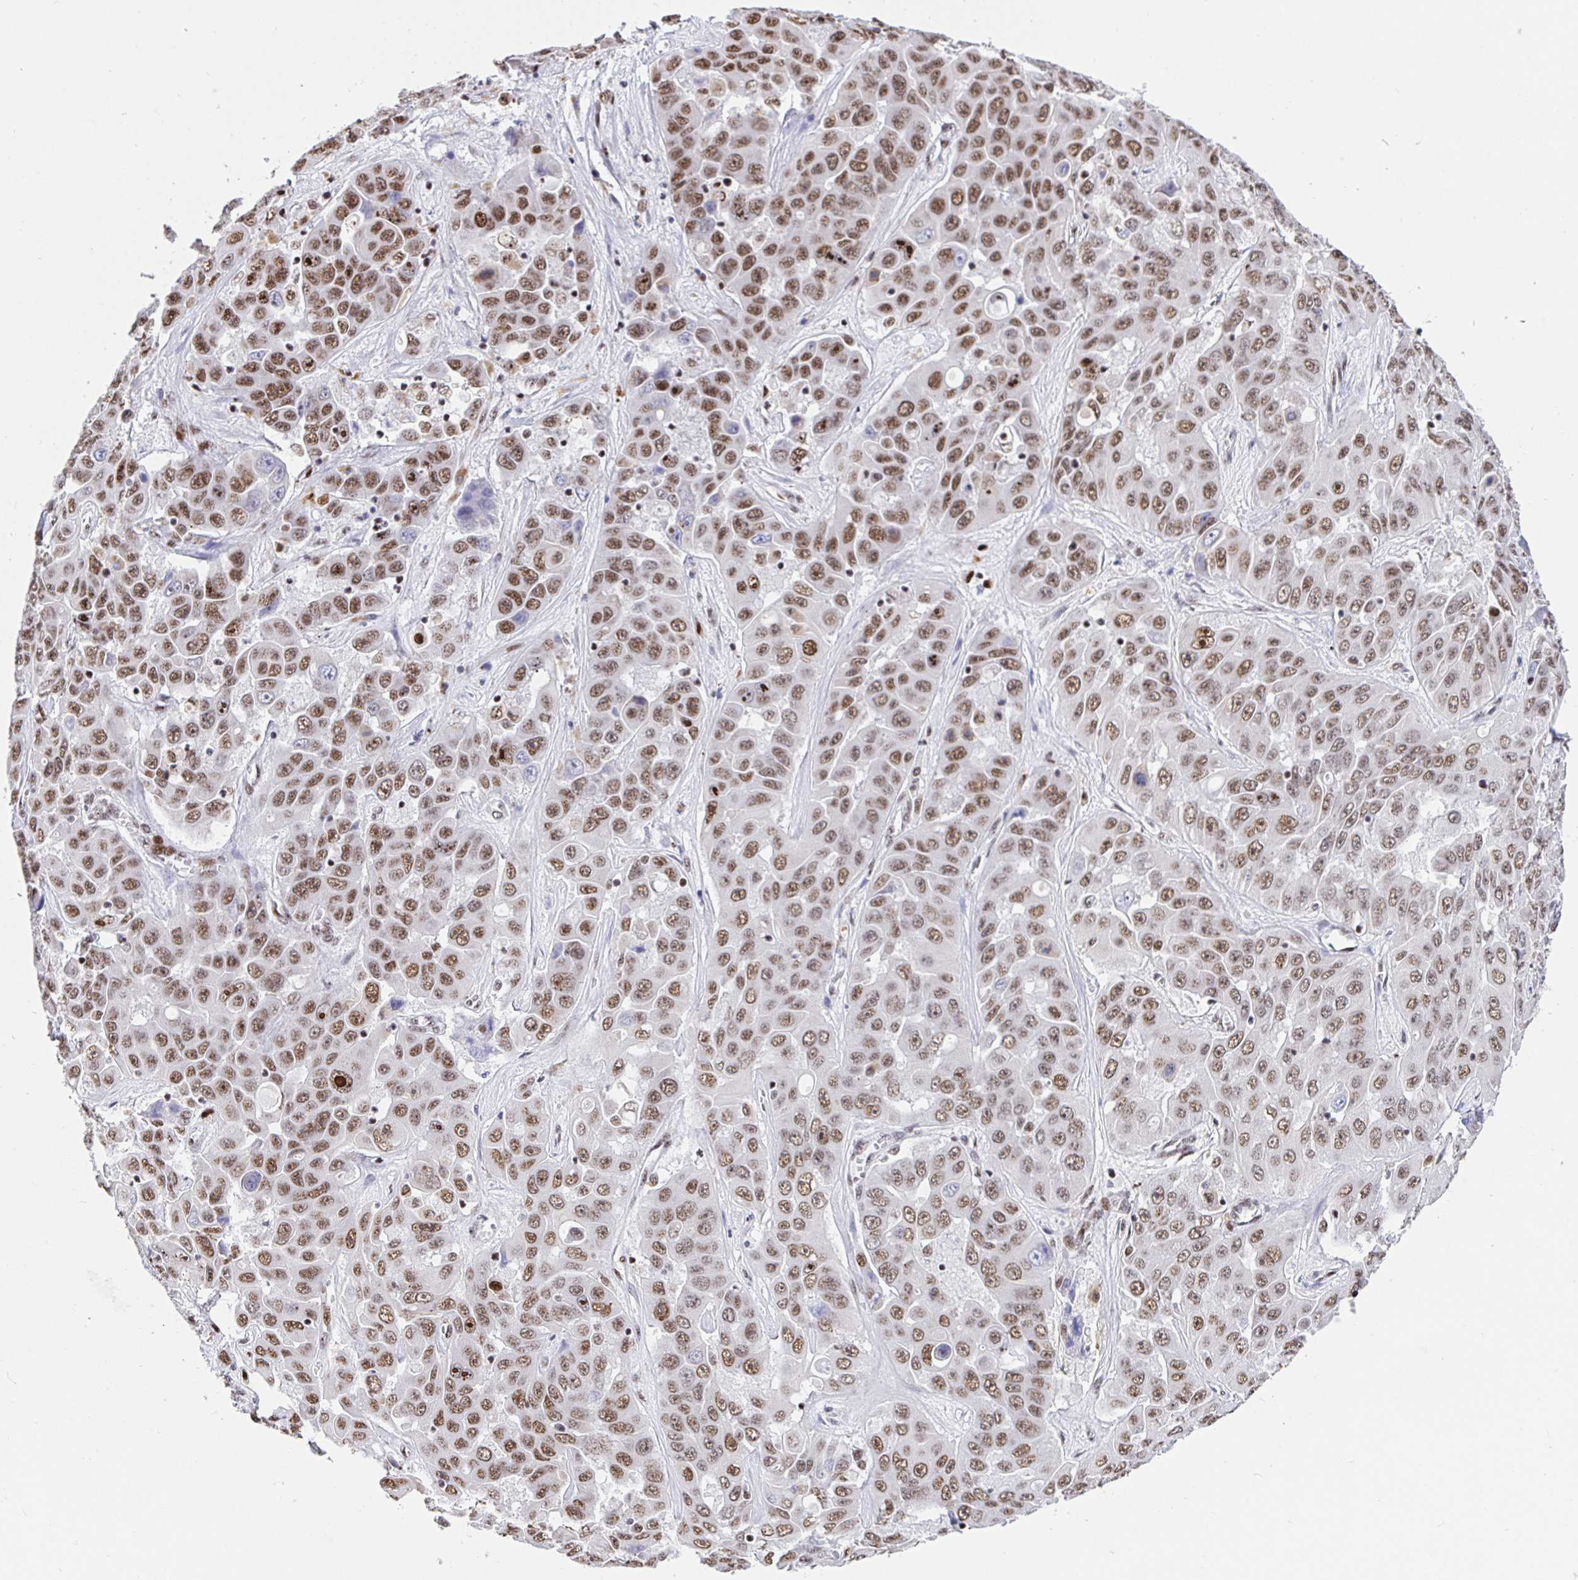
{"staining": {"intensity": "moderate", "quantity": ">75%", "location": "nuclear"}, "tissue": "liver cancer", "cell_type": "Tumor cells", "image_type": "cancer", "snomed": [{"axis": "morphology", "description": "Cholangiocarcinoma"}, {"axis": "topography", "description": "Liver"}], "caption": "Protein positivity by IHC displays moderate nuclear expression in approximately >75% of tumor cells in liver cancer.", "gene": "SETD5", "patient": {"sex": "female", "age": 52}}